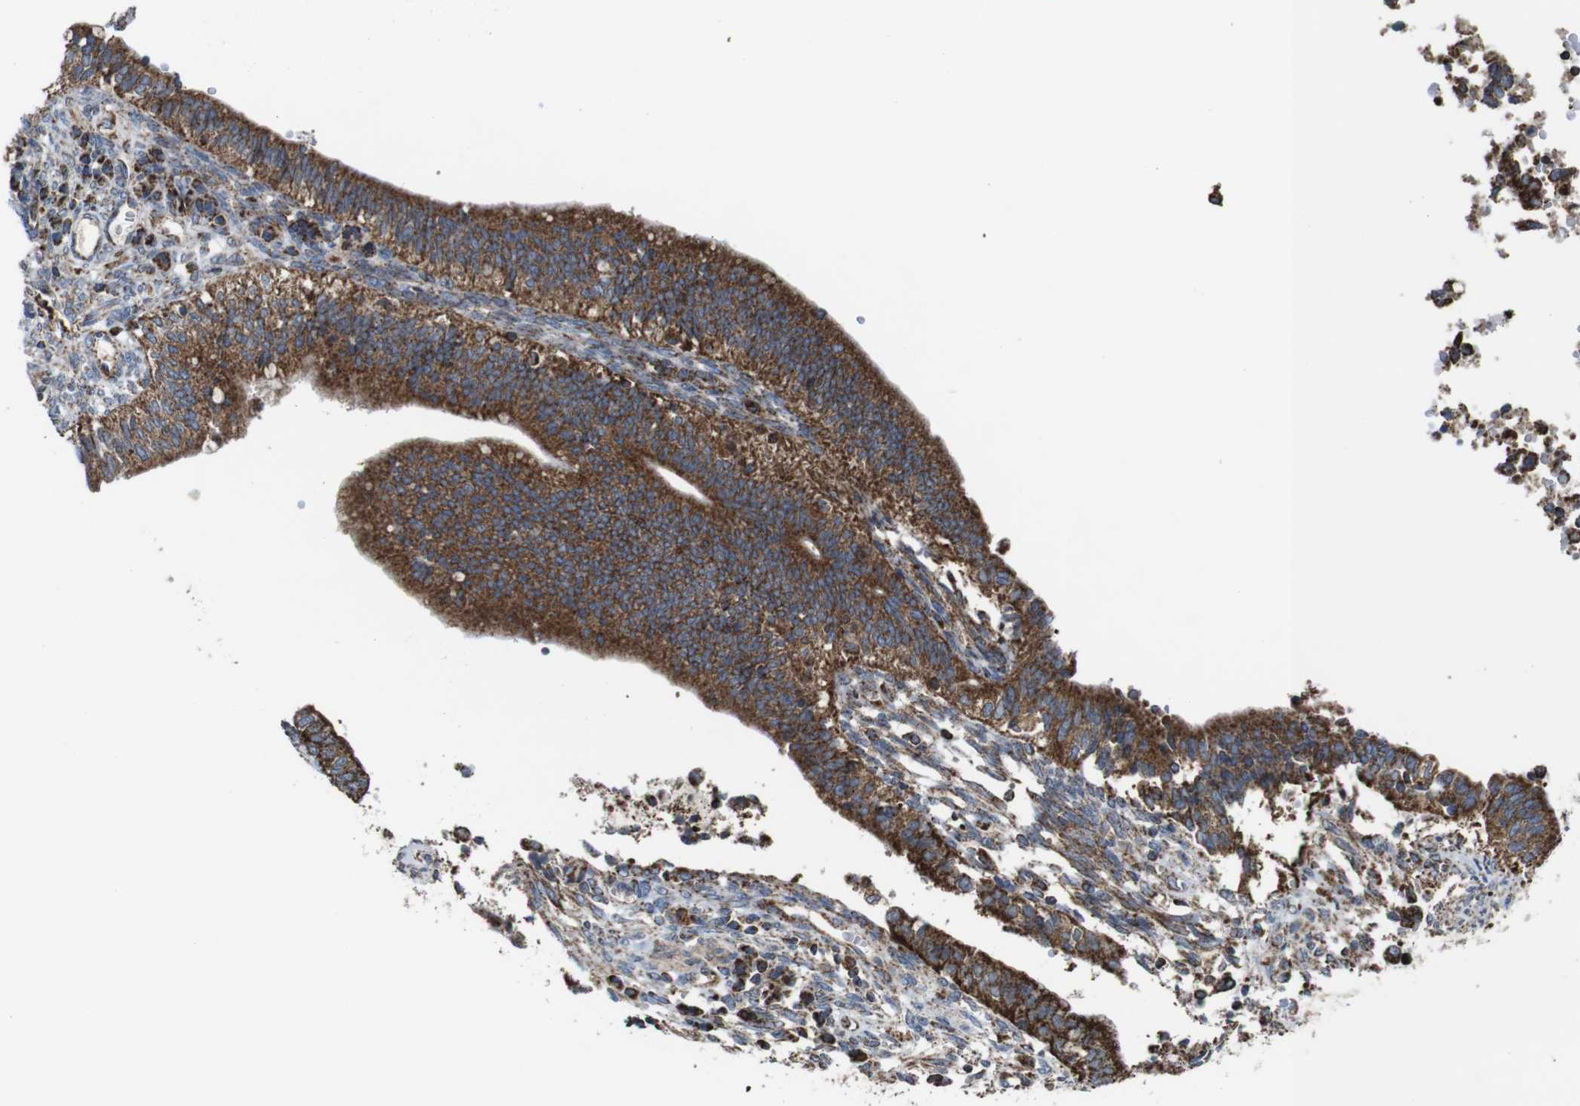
{"staining": {"intensity": "strong", "quantity": ">75%", "location": "cytoplasmic/membranous"}, "tissue": "cervical cancer", "cell_type": "Tumor cells", "image_type": "cancer", "snomed": [{"axis": "morphology", "description": "Adenocarcinoma, NOS"}, {"axis": "topography", "description": "Cervix"}], "caption": "A high-resolution photomicrograph shows immunohistochemistry (IHC) staining of cervical cancer (adenocarcinoma), which shows strong cytoplasmic/membranous positivity in approximately >75% of tumor cells. (Stains: DAB (3,3'-diaminobenzidine) in brown, nuclei in blue, Microscopy: brightfield microscopy at high magnification).", "gene": "HK1", "patient": {"sex": "female", "age": 44}}